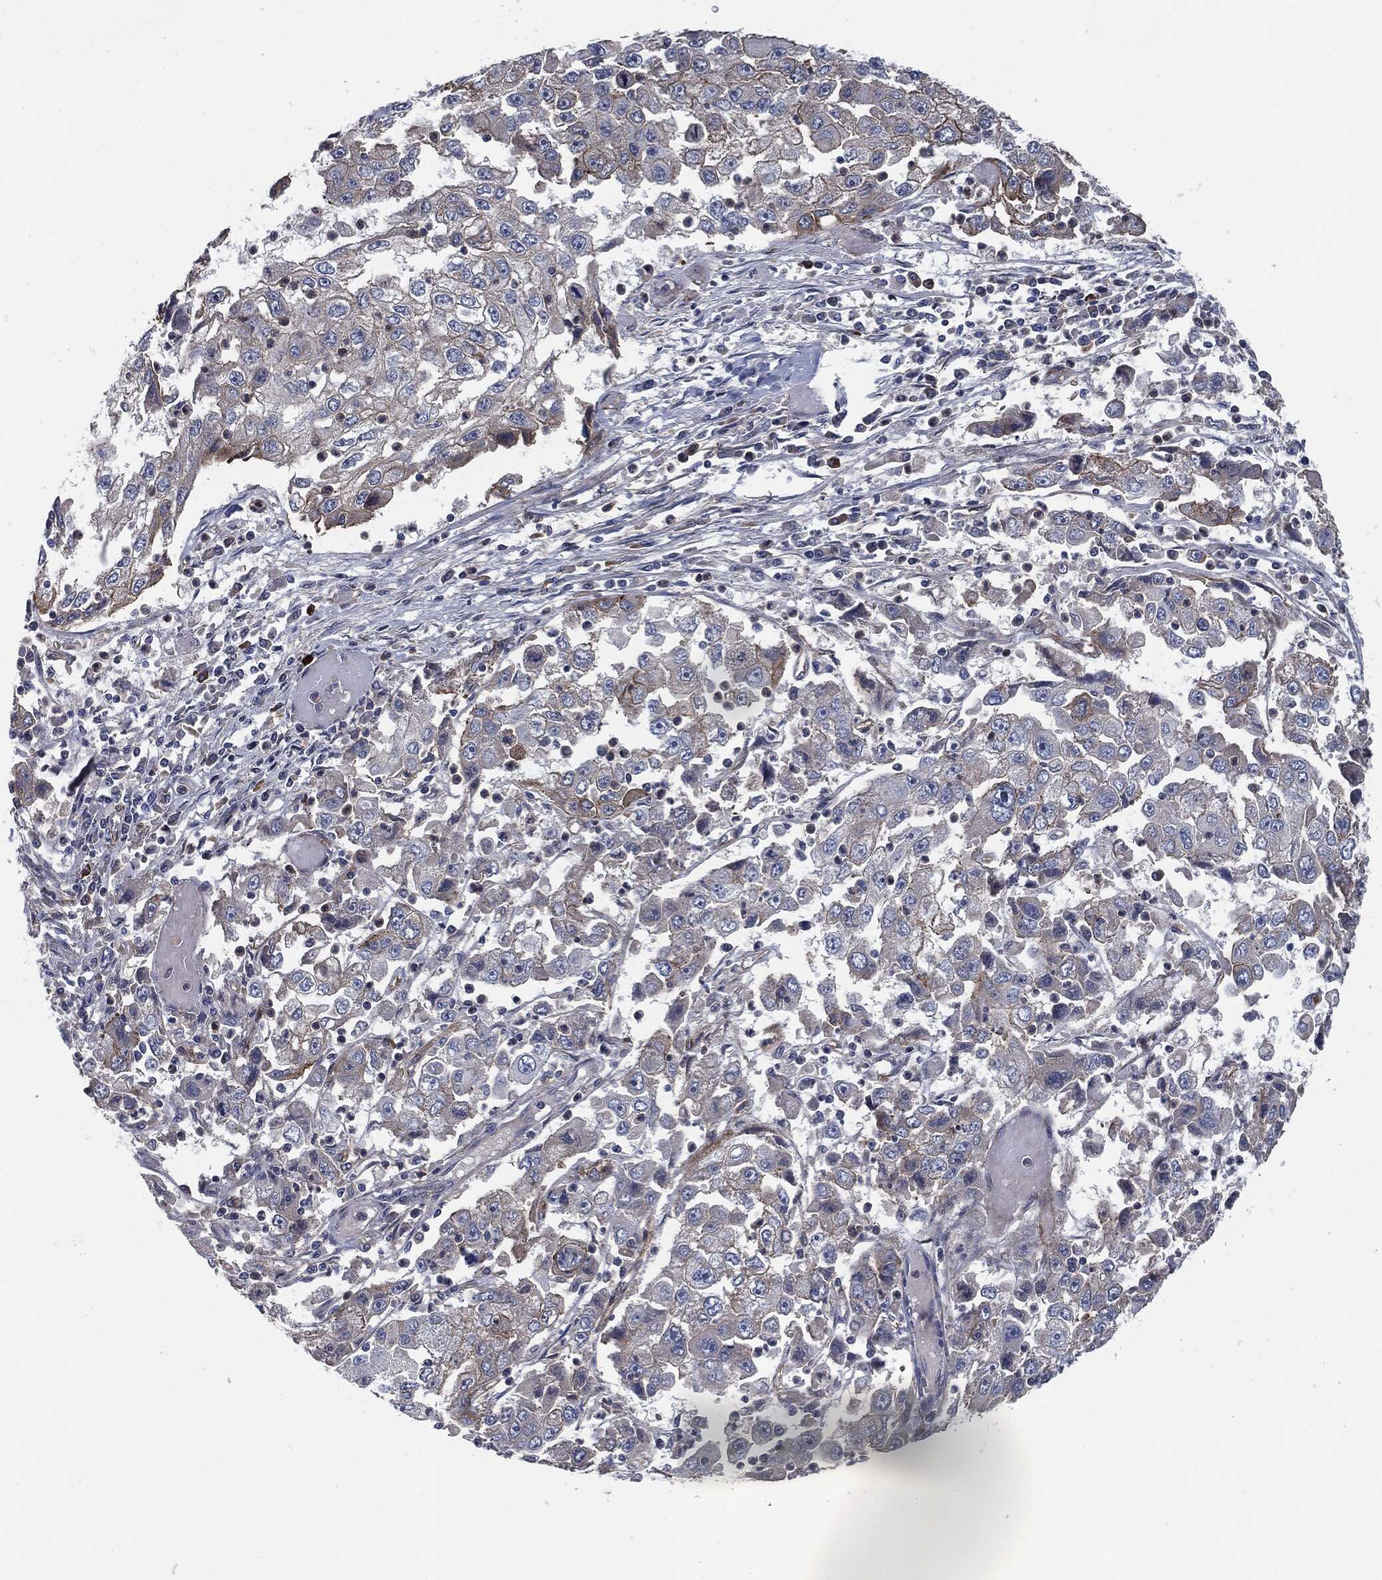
{"staining": {"intensity": "moderate", "quantity": "<25%", "location": "cytoplasmic/membranous"}, "tissue": "cervical cancer", "cell_type": "Tumor cells", "image_type": "cancer", "snomed": [{"axis": "morphology", "description": "Squamous cell carcinoma, NOS"}, {"axis": "topography", "description": "Cervix"}], "caption": "Immunohistochemical staining of cervical cancer (squamous cell carcinoma) shows moderate cytoplasmic/membranous protein expression in approximately <25% of tumor cells.", "gene": "SVIL", "patient": {"sex": "female", "age": 36}}